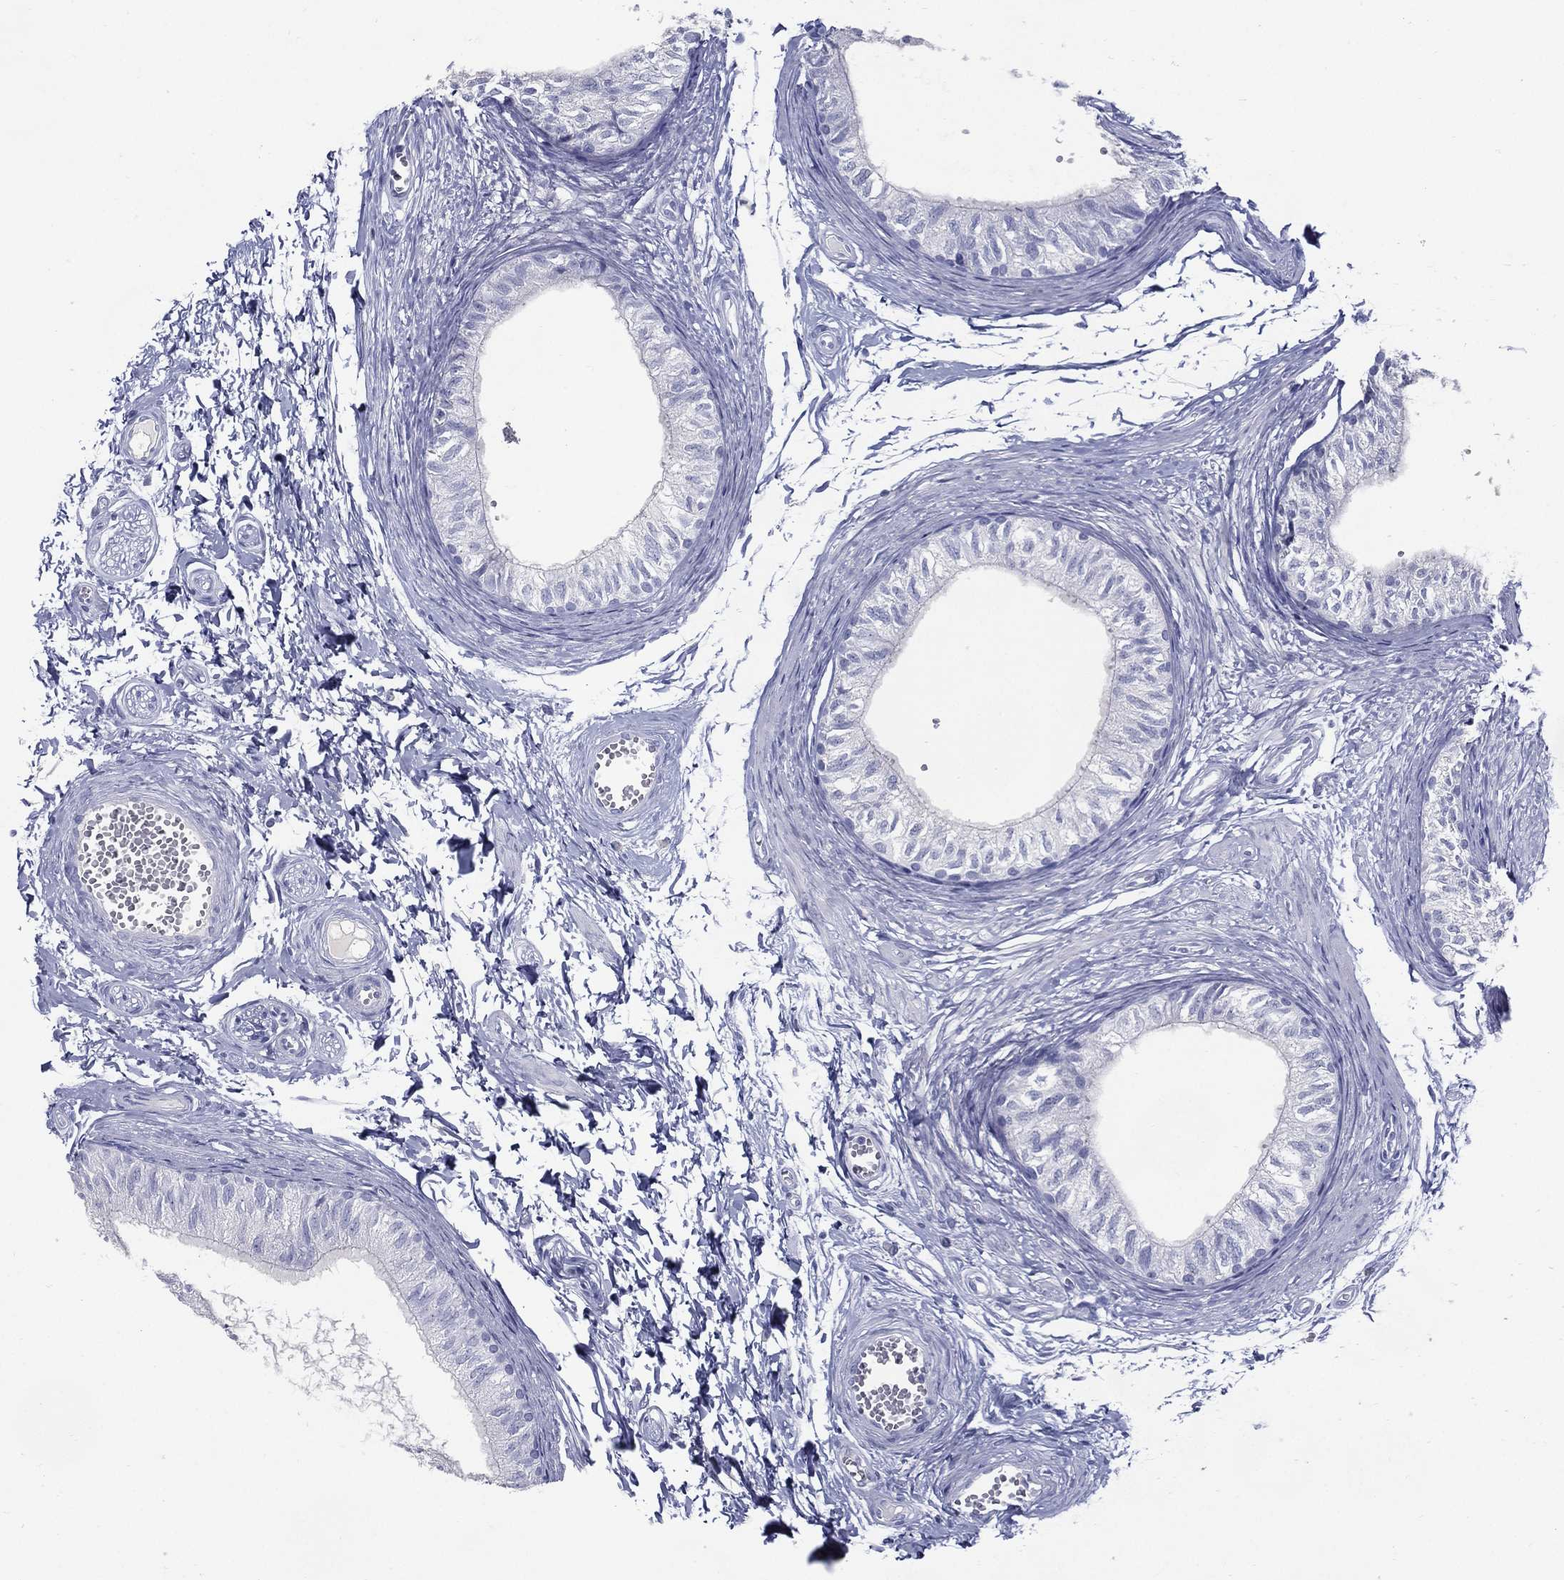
{"staining": {"intensity": "negative", "quantity": "none", "location": "none"}, "tissue": "epididymis", "cell_type": "Glandular cells", "image_type": "normal", "snomed": [{"axis": "morphology", "description": "Normal tissue, NOS"}, {"axis": "topography", "description": "Epididymis"}], "caption": "IHC of unremarkable epididymis demonstrates no staining in glandular cells.", "gene": "KIF2C", "patient": {"sex": "male", "age": 22}}